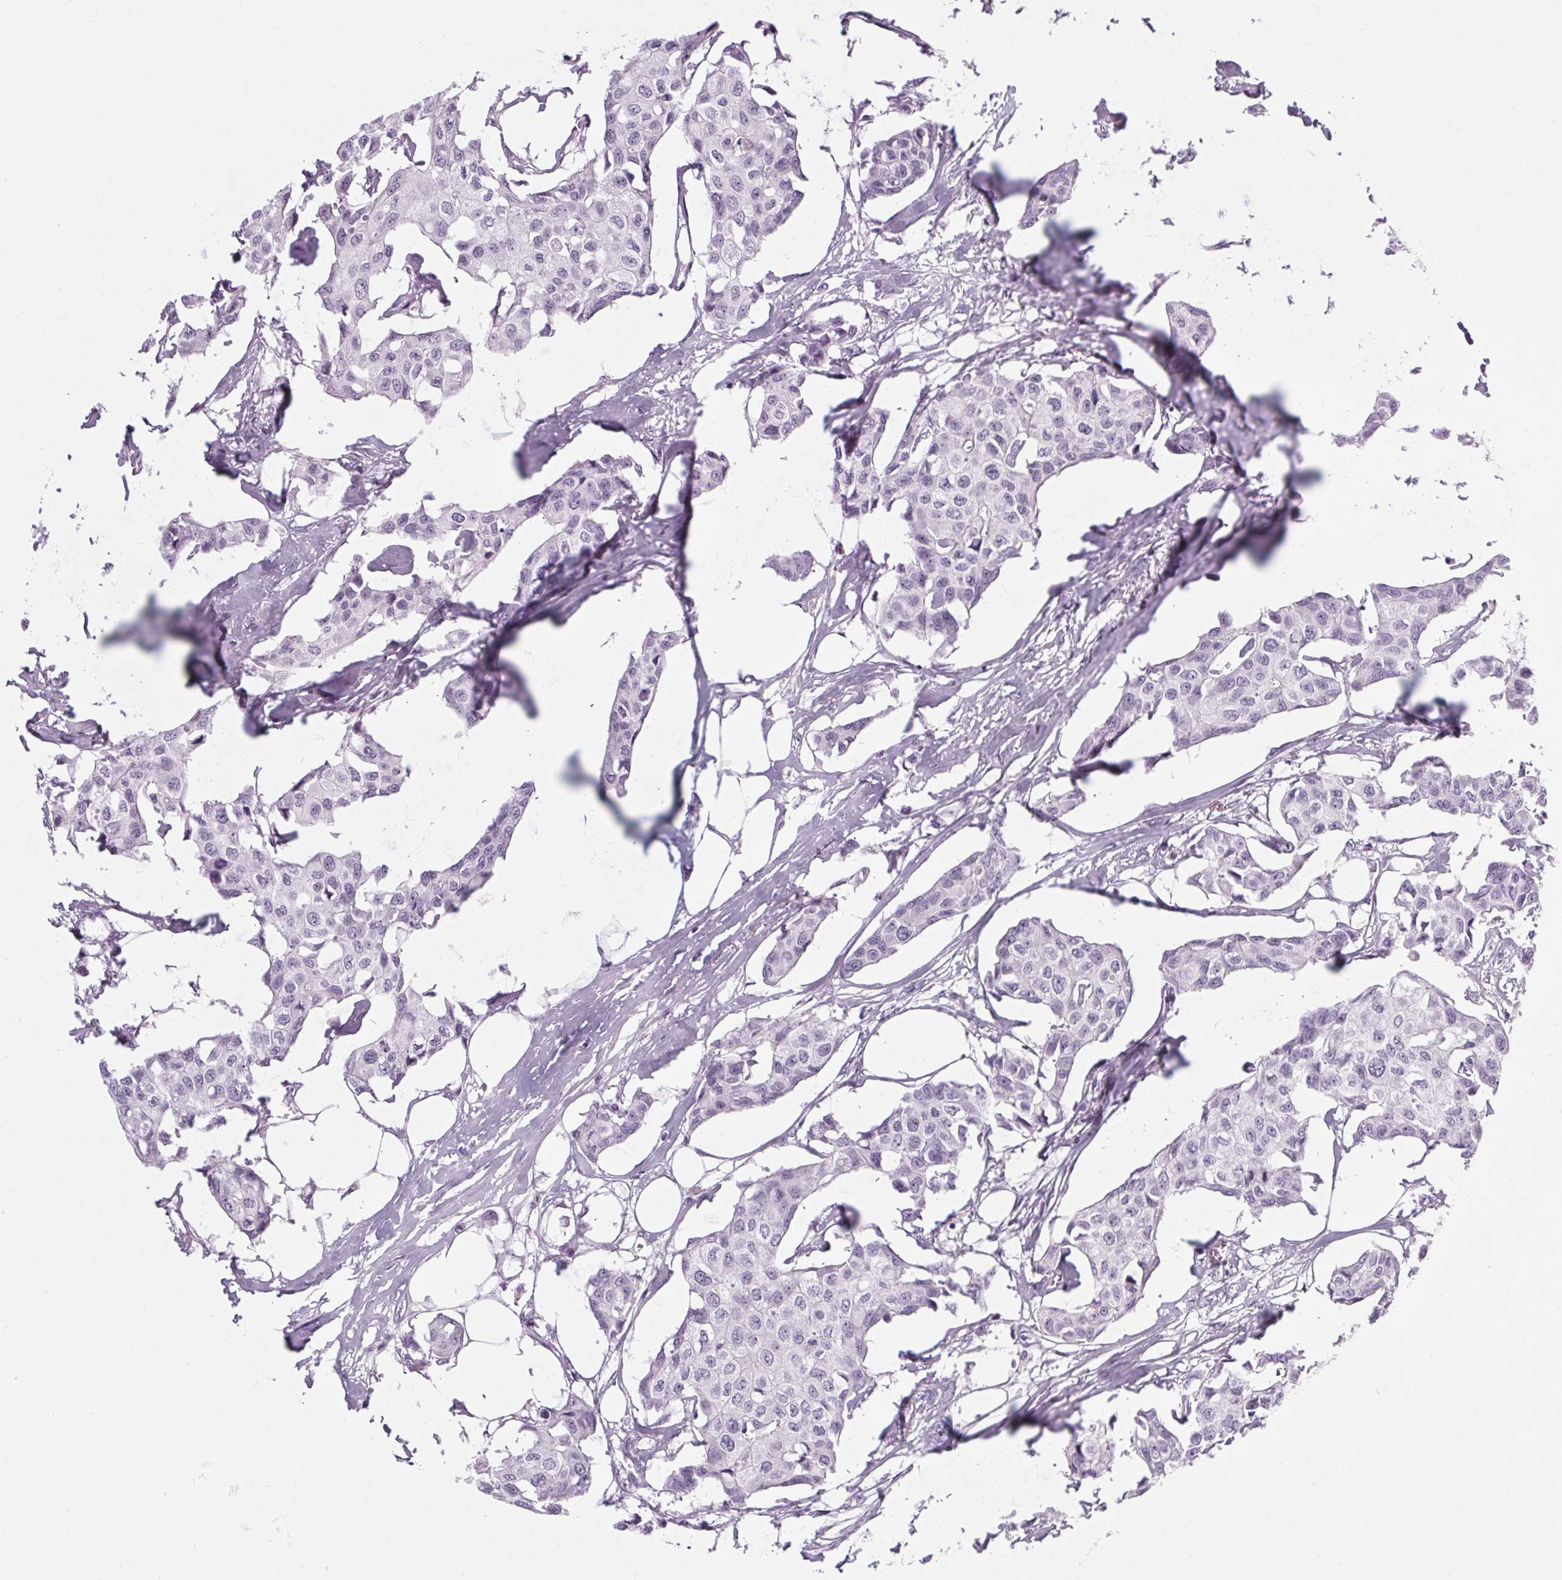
{"staining": {"intensity": "negative", "quantity": "none", "location": "none"}, "tissue": "breast cancer", "cell_type": "Tumor cells", "image_type": "cancer", "snomed": [{"axis": "morphology", "description": "Duct carcinoma"}, {"axis": "topography", "description": "Breast"}], "caption": "Micrograph shows no significant protein staining in tumor cells of breast infiltrating ductal carcinoma. Brightfield microscopy of immunohistochemistry (IHC) stained with DAB (brown) and hematoxylin (blue), captured at high magnification.", "gene": "POMC", "patient": {"sex": "female", "age": 80}}